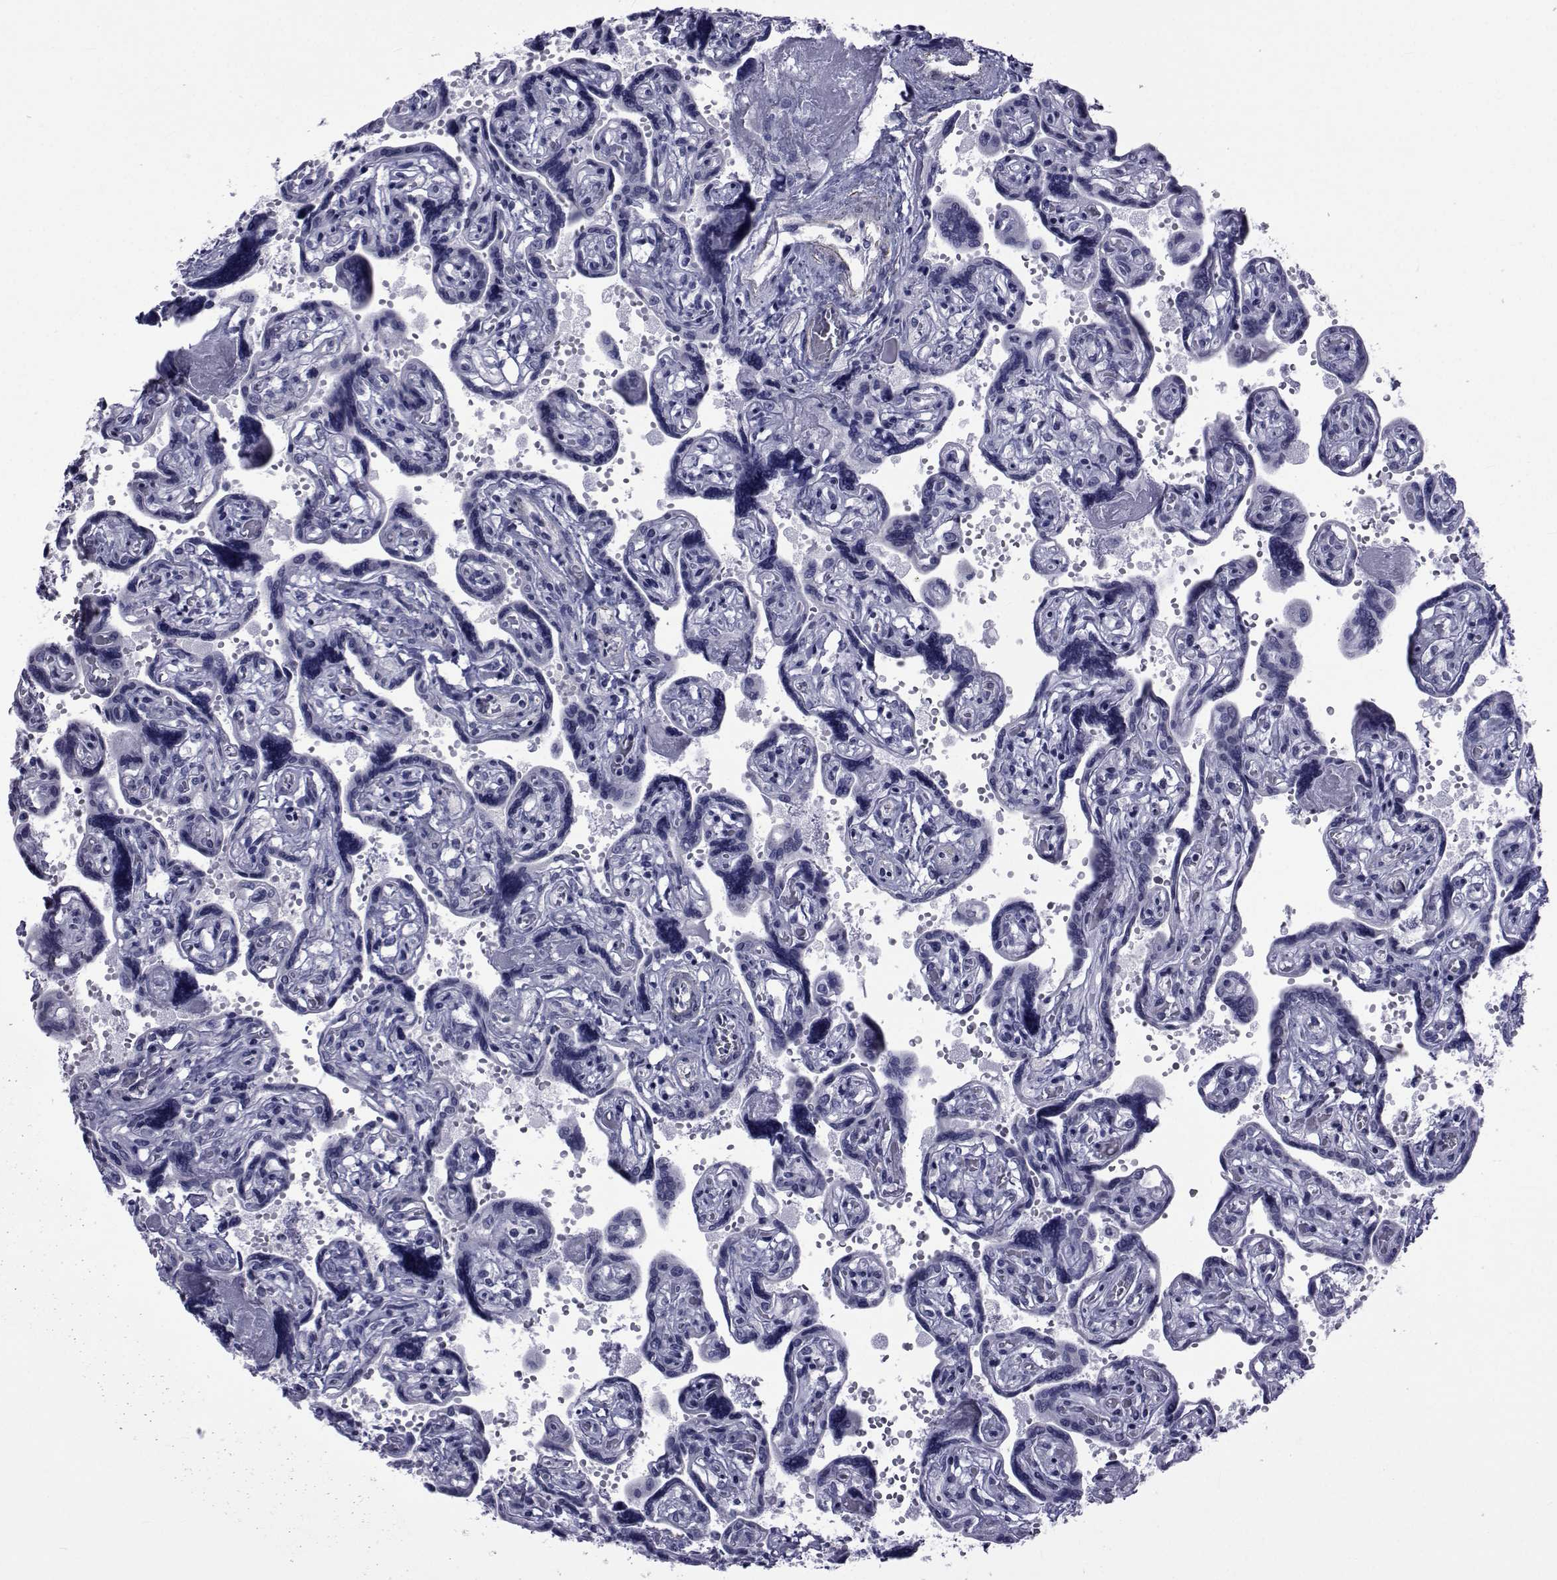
{"staining": {"intensity": "negative", "quantity": "none", "location": "none"}, "tissue": "placenta", "cell_type": "Decidual cells", "image_type": "normal", "snomed": [{"axis": "morphology", "description": "Normal tissue, NOS"}, {"axis": "topography", "description": "Placenta"}], "caption": "This is a image of immunohistochemistry (IHC) staining of normal placenta, which shows no expression in decidual cells. The staining was performed using DAB to visualize the protein expression in brown, while the nuclei were stained in blue with hematoxylin (Magnification: 20x).", "gene": "GKAP1", "patient": {"sex": "female", "age": 32}}